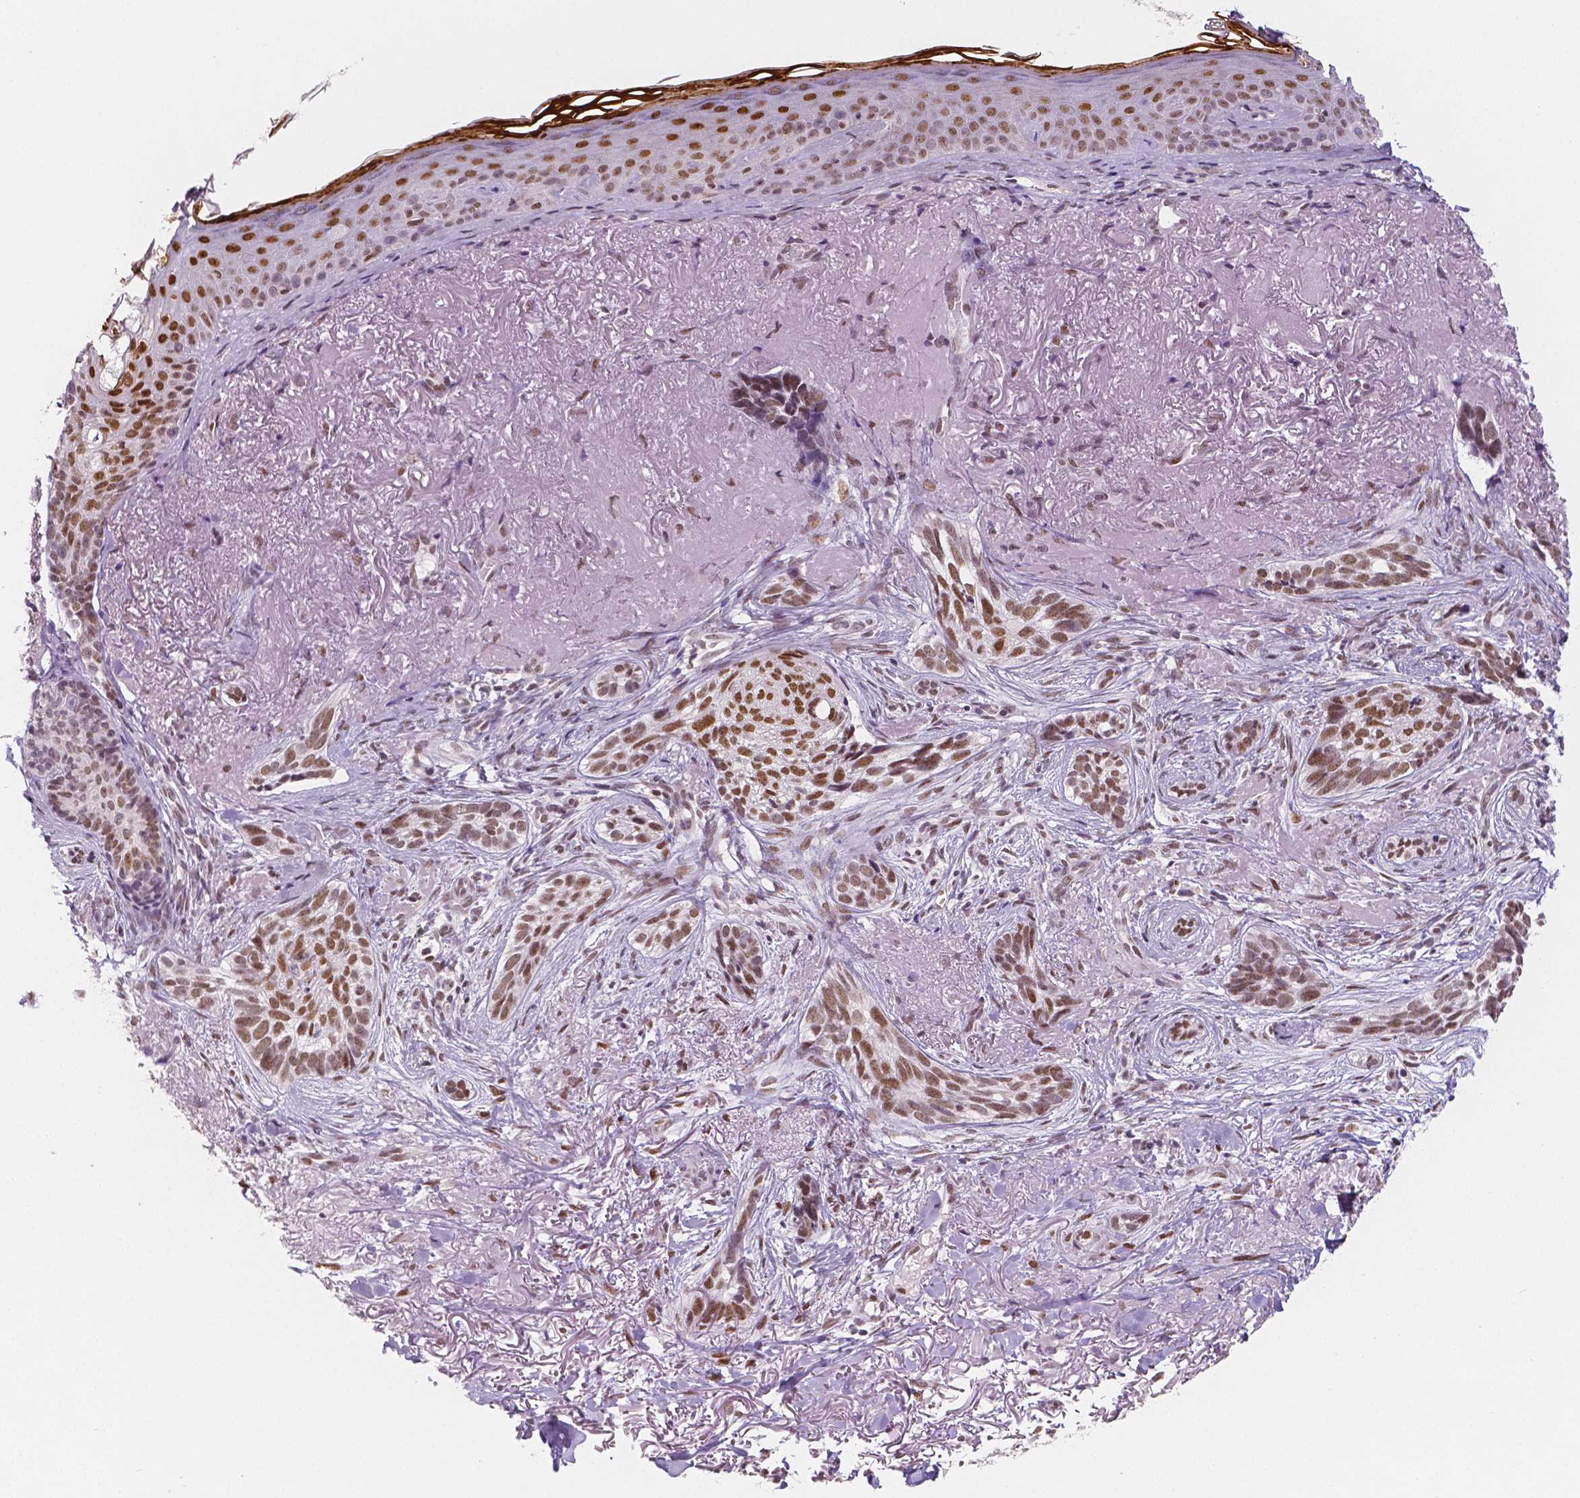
{"staining": {"intensity": "moderate", "quantity": ">75%", "location": "nuclear"}, "tissue": "skin cancer", "cell_type": "Tumor cells", "image_type": "cancer", "snomed": [{"axis": "morphology", "description": "Basal cell carcinoma"}, {"axis": "morphology", "description": "BCC, high aggressive"}, {"axis": "topography", "description": "Skin"}], "caption": "Immunohistochemical staining of skin cancer (basal cell carcinoma) reveals moderate nuclear protein expression in approximately >75% of tumor cells. The protein of interest is shown in brown color, while the nuclei are stained blue.", "gene": "KDM5B", "patient": {"sex": "female", "age": 86}}